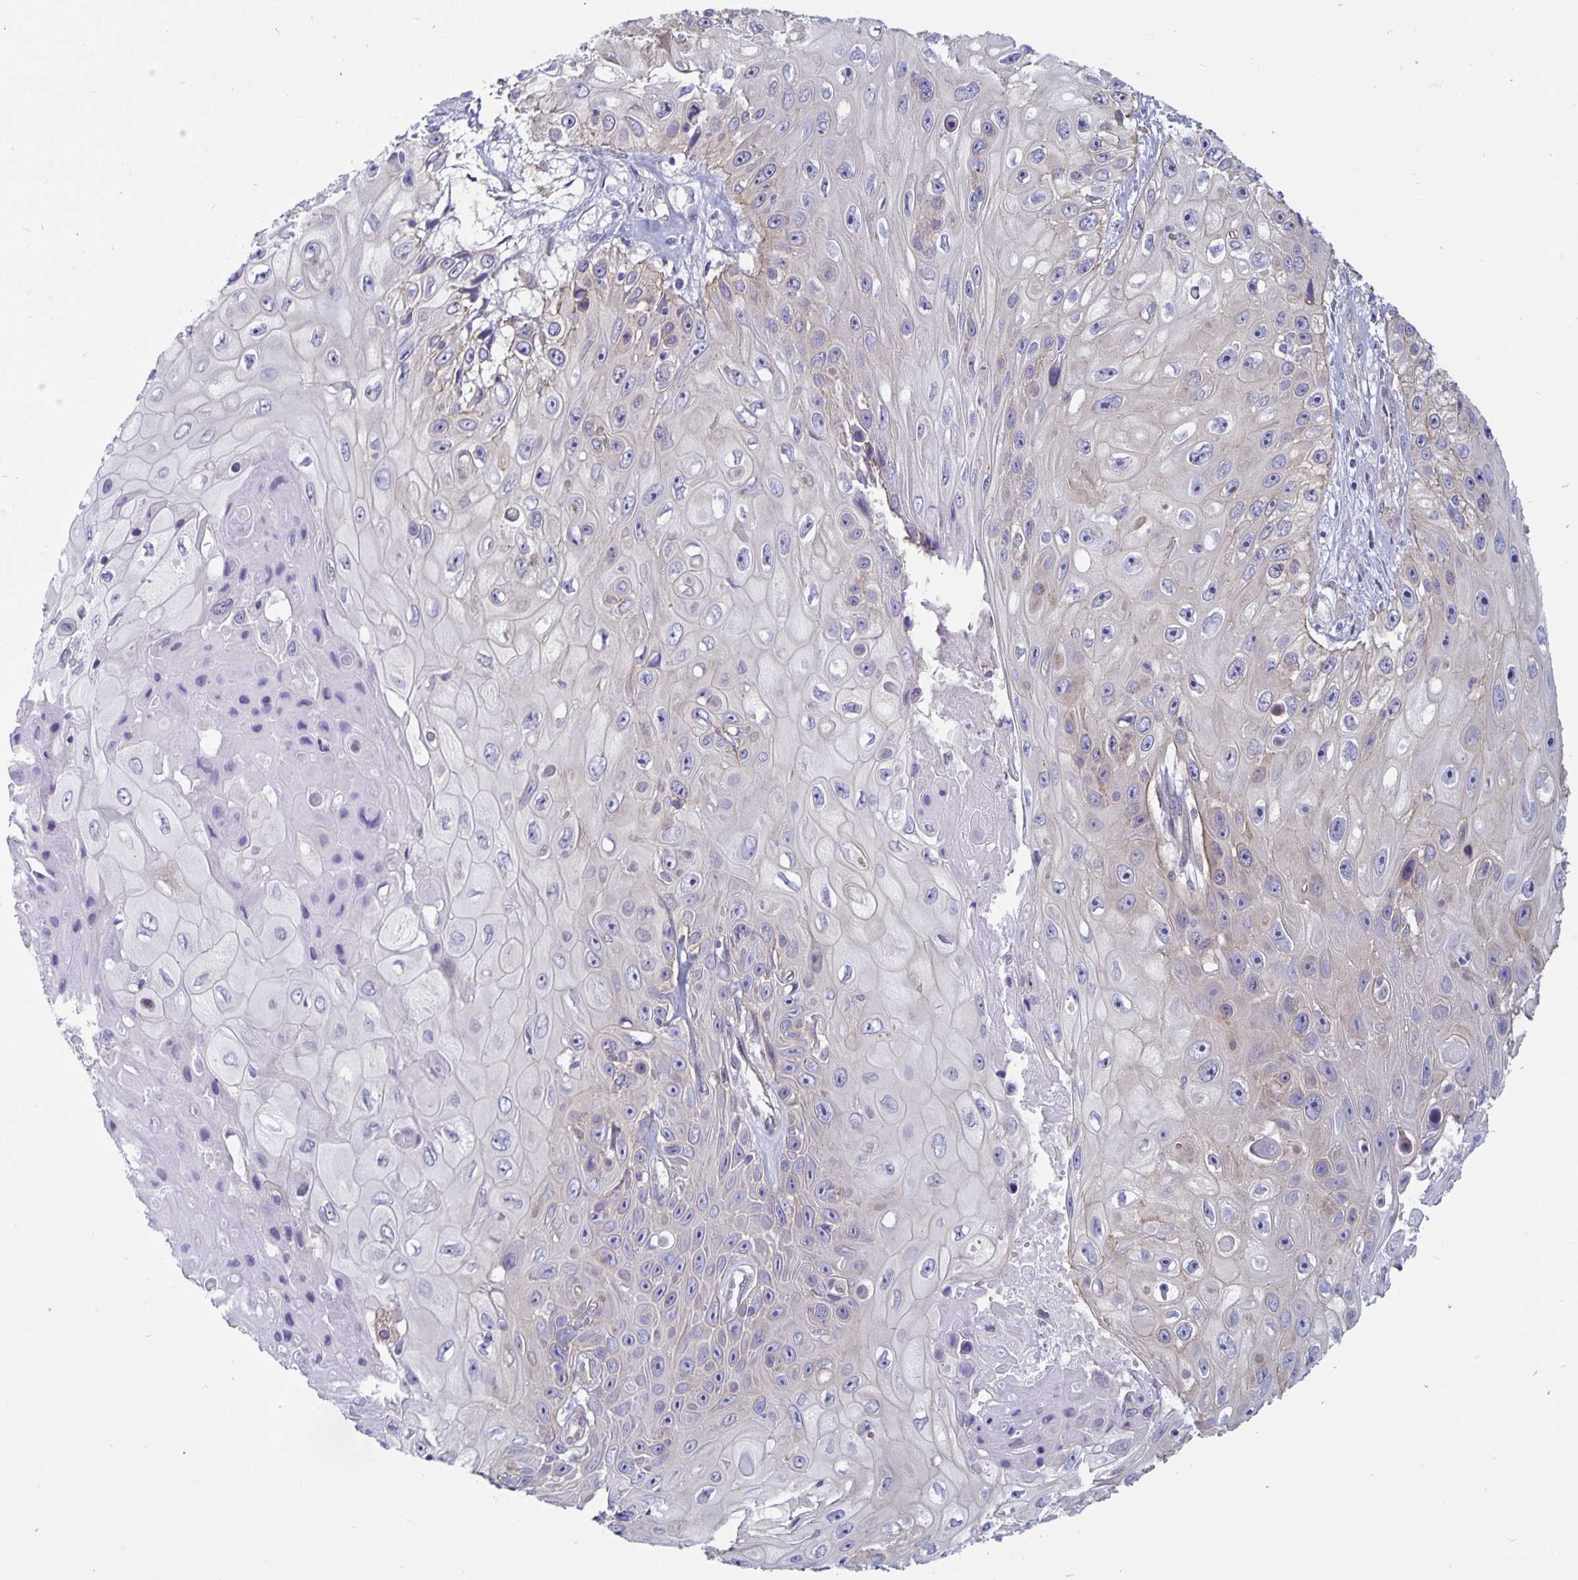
{"staining": {"intensity": "negative", "quantity": "none", "location": "none"}, "tissue": "skin cancer", "cell_type": "Tumor cells", "image_type": "cancer", "snomed": [{"axis": "morphology", "description": "Squamous cell carcinoma, NOS"}, {"axis": "topography", "description": "Skin"}], "caption": "Squamous cell carcinoma (skin) stained for a protein using IHC exhibits no expression tumor cells.", "gene": "PLCB3", "patient": {"sex": "male", "age": 82}}